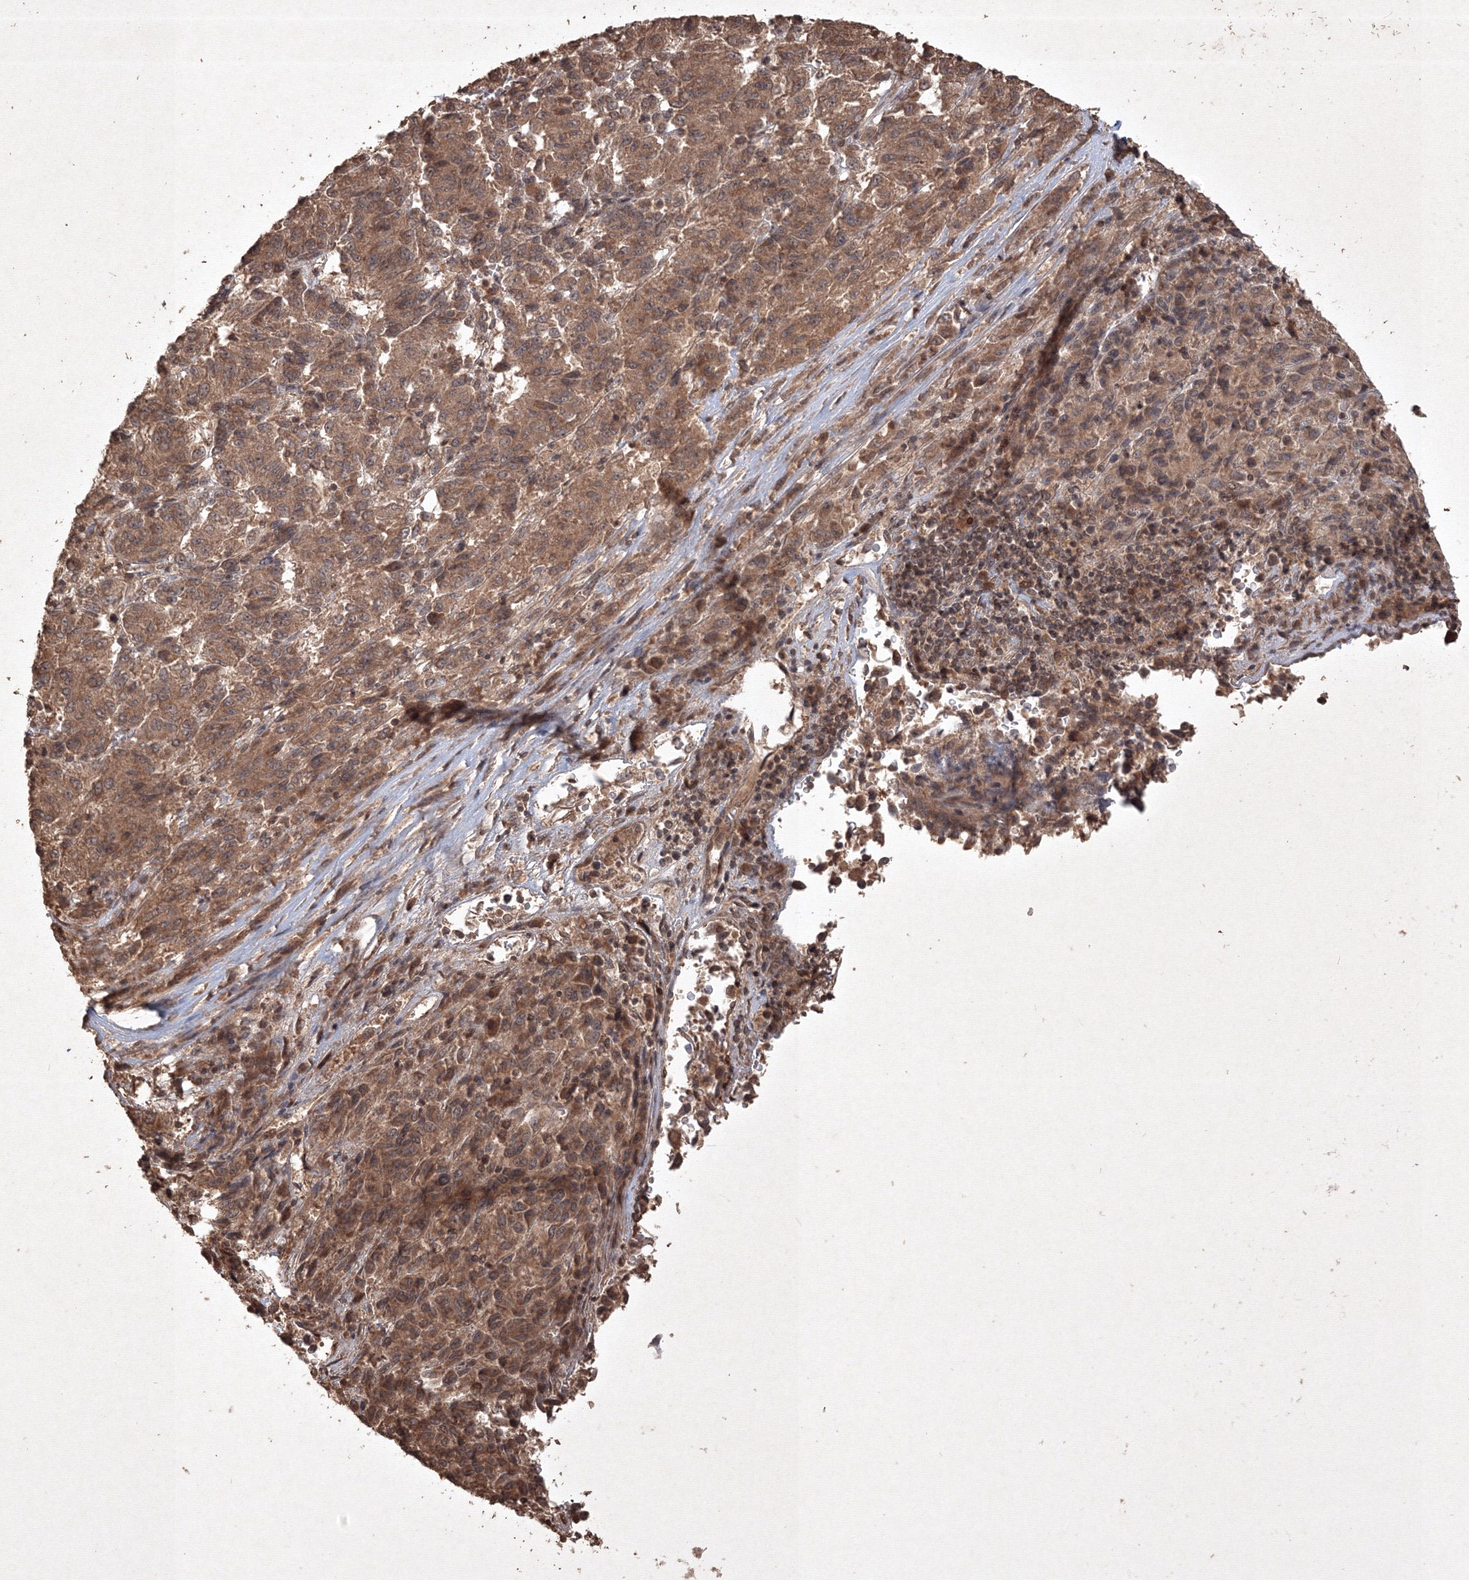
{"staining": {"intensity": "moderate", "quantity": ">75%", "location": "cytoplasmic/membranous"}, "tissue": "melanoma", "cell_type": "Tumor cells", "image_type": "cancer", "snomed": [{"axis": "morphology", "description": "Malignant melanoma, Metastatic site"}, {"axis": "topography", "description": "Lung"}], "caption": "The image displays immunohistochemical staining of malignant melanoma (metastatic site). There is moderate cytoplasmic/membranous expression is seen in approximately >75% of tumor cells.", "gene": "PELI3", "patient": {"sex": "male", "age": 64}}